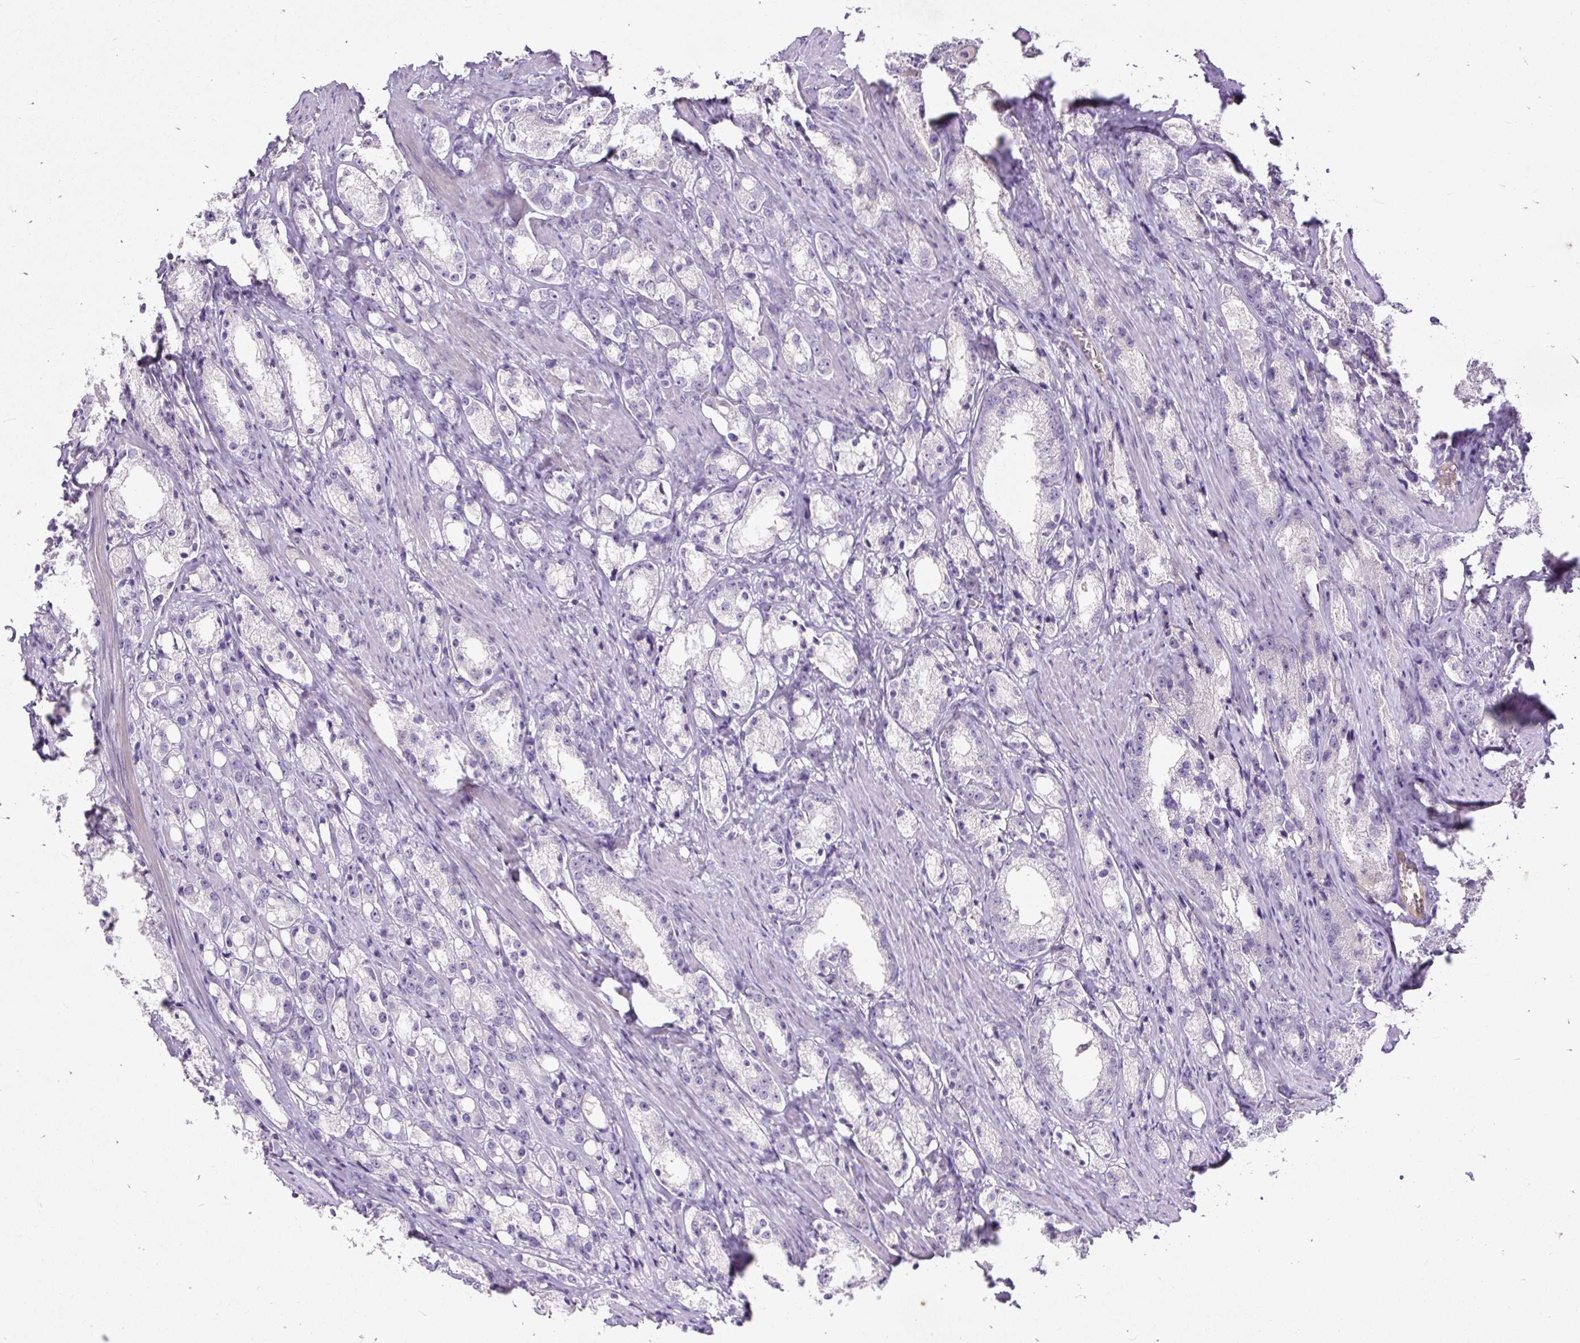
{"staining": {"intensity": "negative", "quantity": "none", "location": "none"}, "tissue": "prostate cancer", "cell_type": "Tumor cells", "image_type": "cancer", "snomed": [{"axis": "morphology", "description": "Adenocarcinoma, High grade"}, {"axis": "topography", "description": "Prostate"}], "caption": "Tumor cells show no significant protein expression in prostate adenocarcinoma (high-grade).", "gene": "KRTAP20-3", "patient": {"sex": "male", "age": 66}}